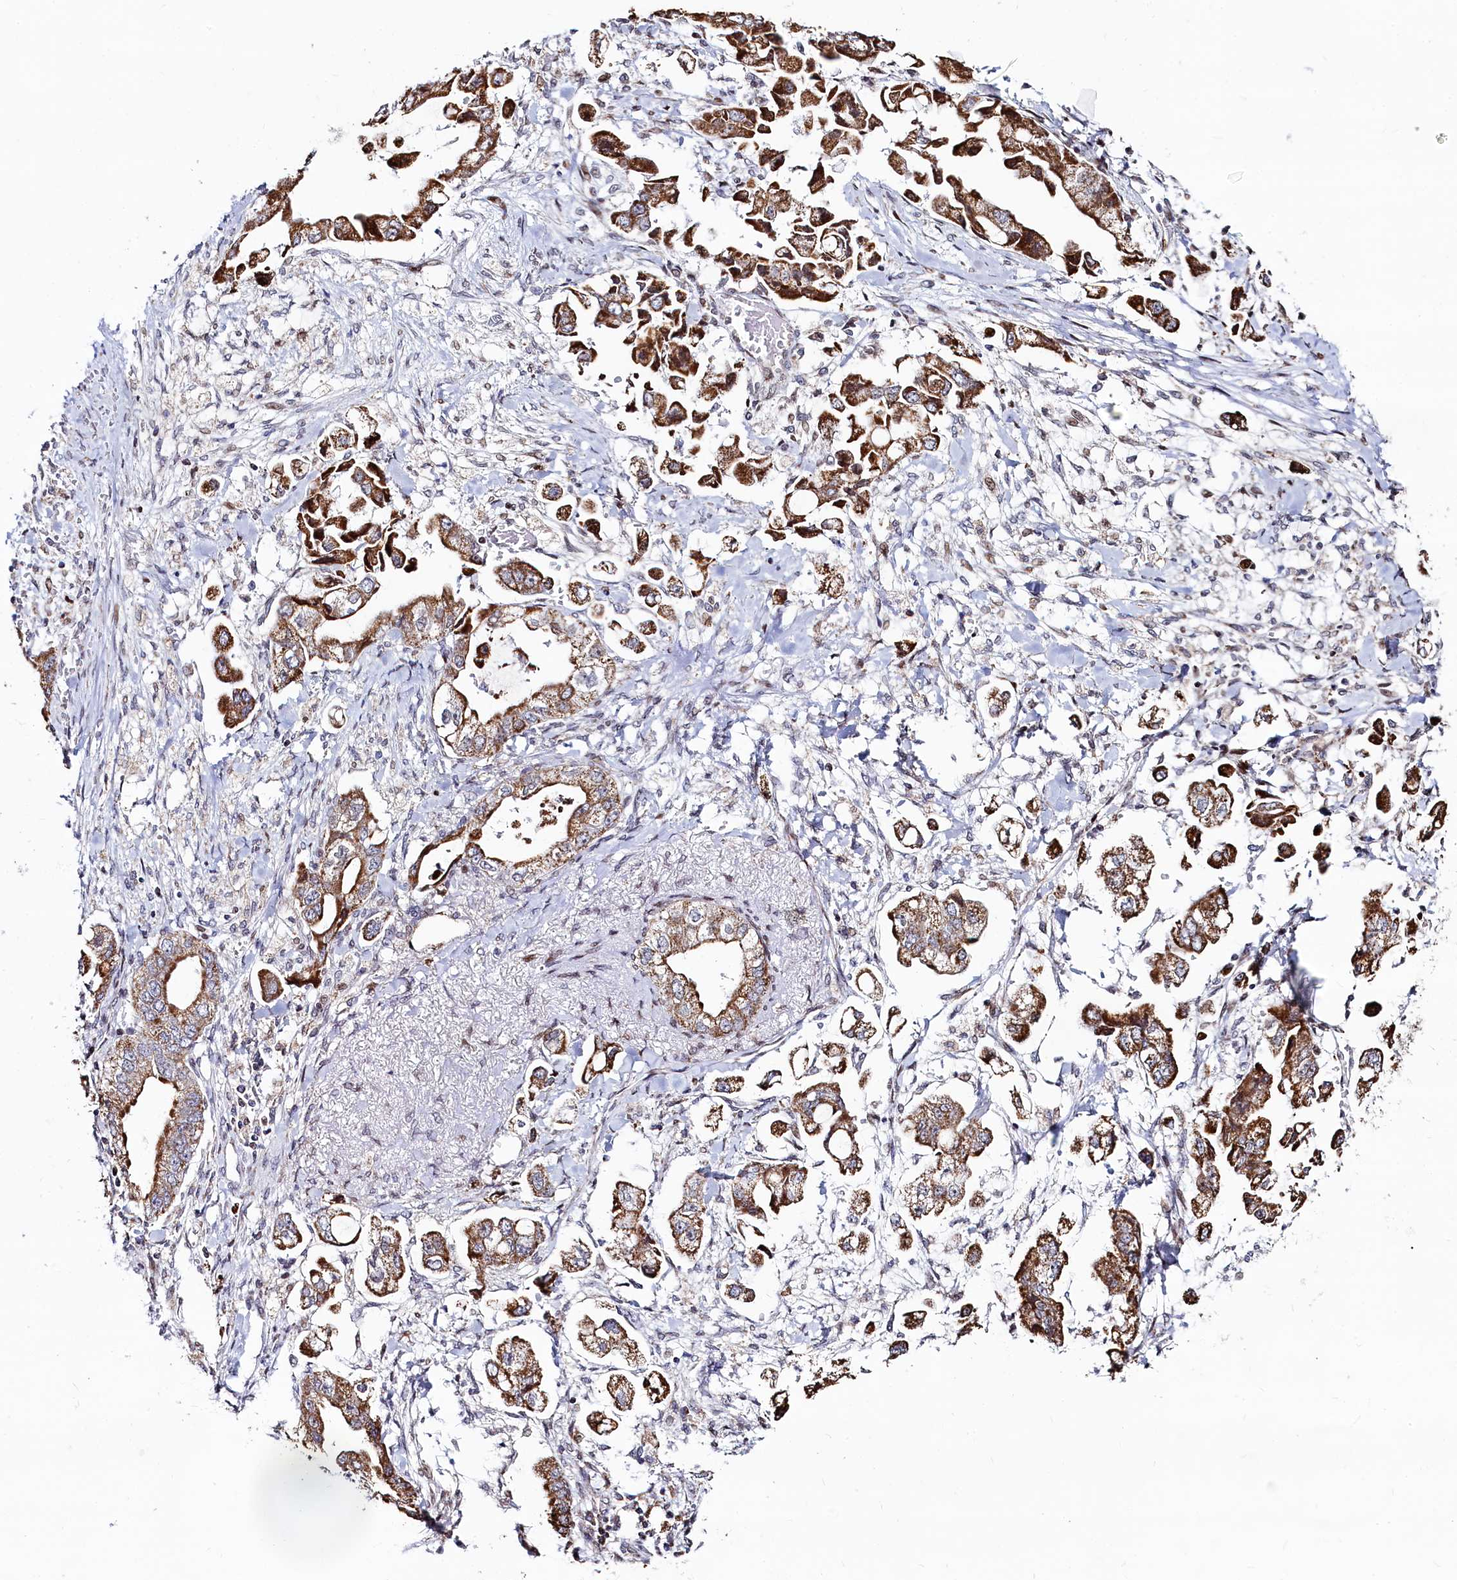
{"staining": {"intensity": "strong", "quantity": ">75%", "location": "cytoplasmic/membranous"}, "tissue": "stomach cancer", "cell_type": "Tumor cells", "image_type": "cancer", "snomed": [{"axis": "morphology", "description": "Adenocarcinoma, NOS"}, {"axis": "topography", "description": "Stomach"}], "caption": "This micrograph exhibits immunohistochemistry staining of human stomach adenocarcinoma, with high strong cytoplasmic/membranous positivity in approximately >75% of tumor cells.", "gene": "HDGFL3", "patient": {"sex": "male", "age": 62}}